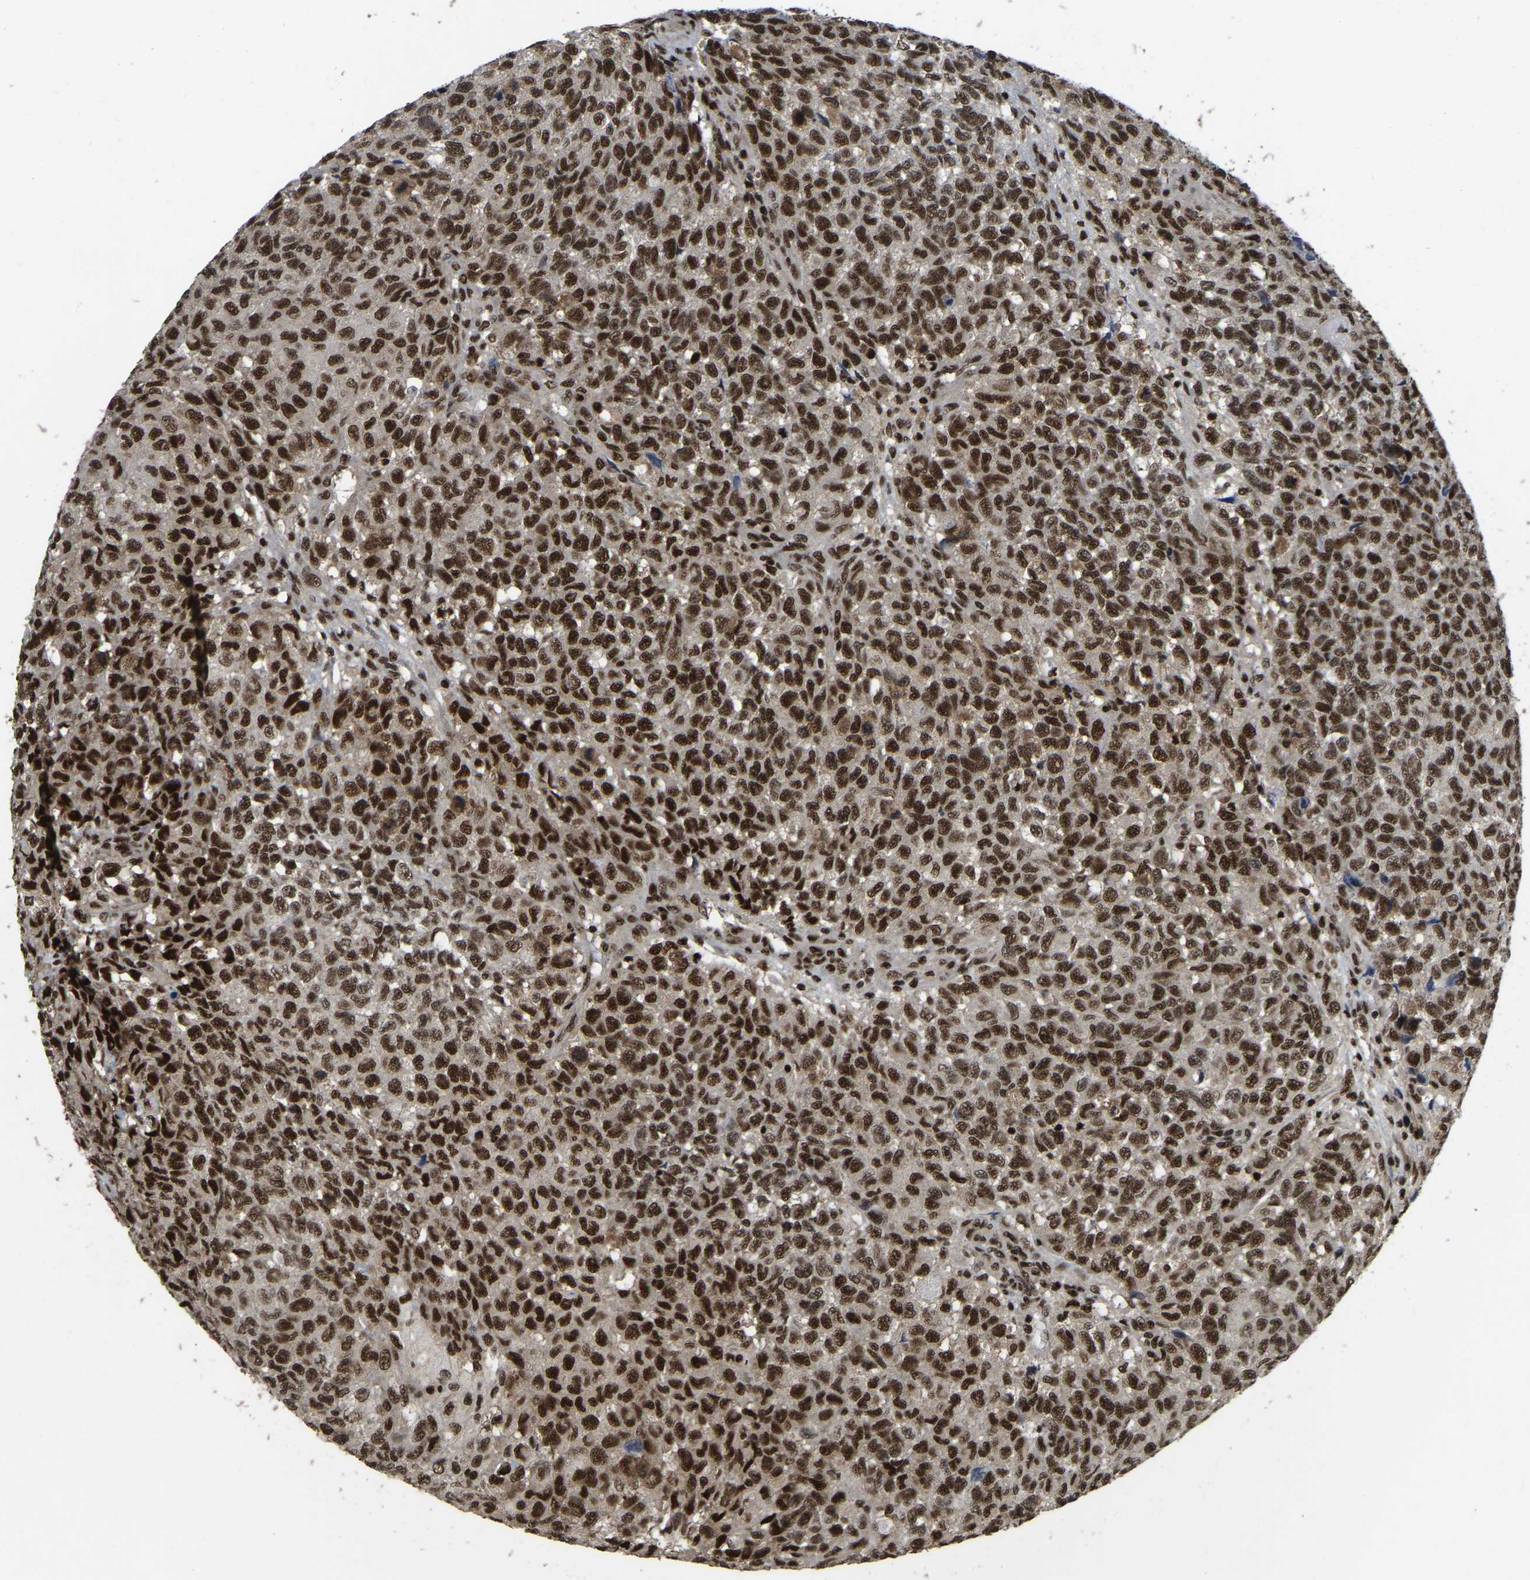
{"staining": {"intensity": "strong", "quantity": ">75%", "location": "nuclear"}, "tissue": "testis cancer", "cell_type": "Tumor cells", "image_type": "cancer", "snomed": [{"axis": "morphology", "description": "Seminoma, NOS"}, {"axis": "topography", "description": "Testis"}], "caption": "This is an image of IHC staining of seminoma (testis), which shows strong expression in the nuclear of tumor cells.", "gene": "TBL1XR1", "patient": {"sex": "male", "age": 59}}